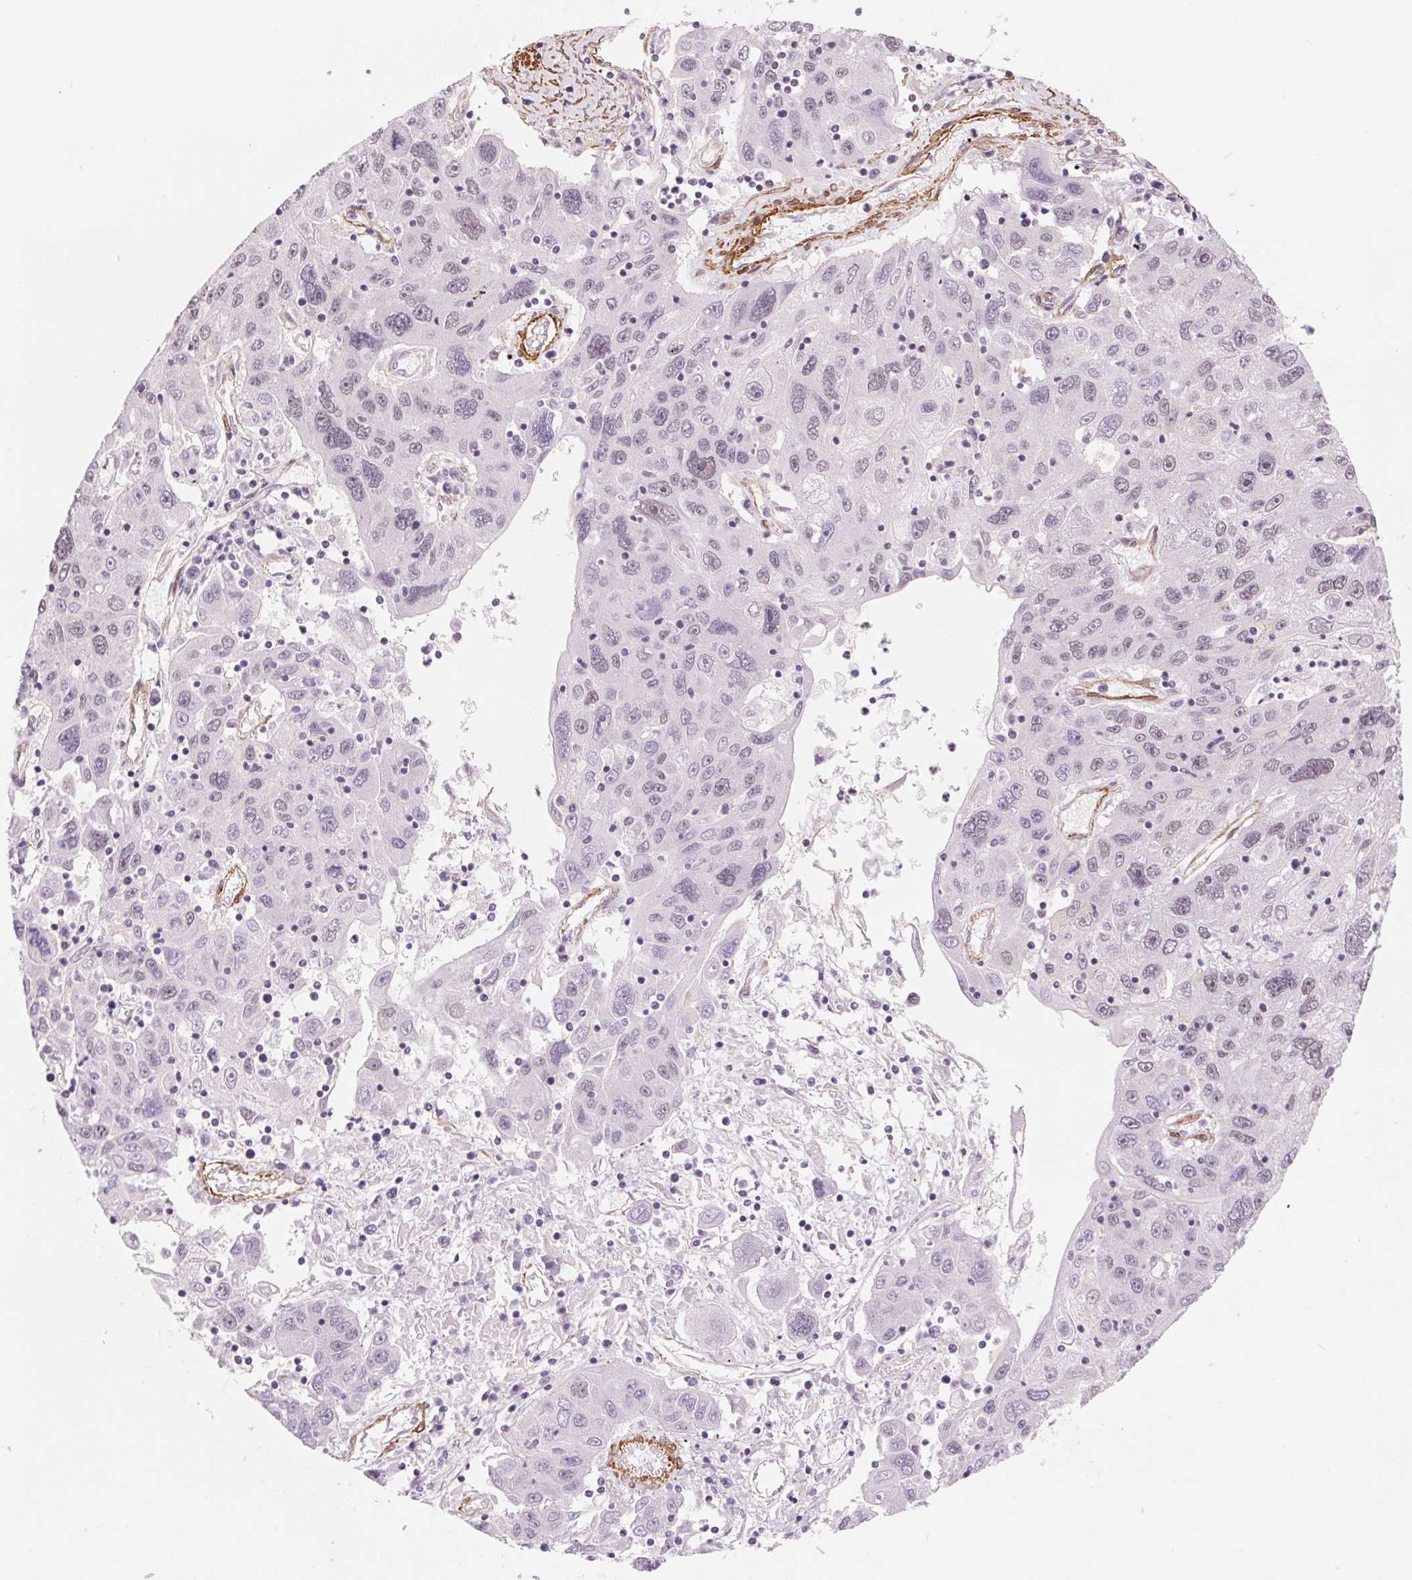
{"staining": {"intensity": "negative", "quantity": "none", "location": "none"}, "tissue": "stomach cancer", "cell_type": "Tumor cells", "image_type": "cancer", "snomed": [{"axis": "morphology", "description": "Adenocarcinoma, NOS"}, {"axis": "topography", "description": "Stomach"}], "caption": "Protein analysis of stomach cancer (adenocarcinoma) shows no significant positivity in tumor cells. (Brightfield microscopy of DAB immunohistochemistry (IHC) at high magnification).", "gene": "BCAT1", "patient": {"sex": "male", "age": 56}}